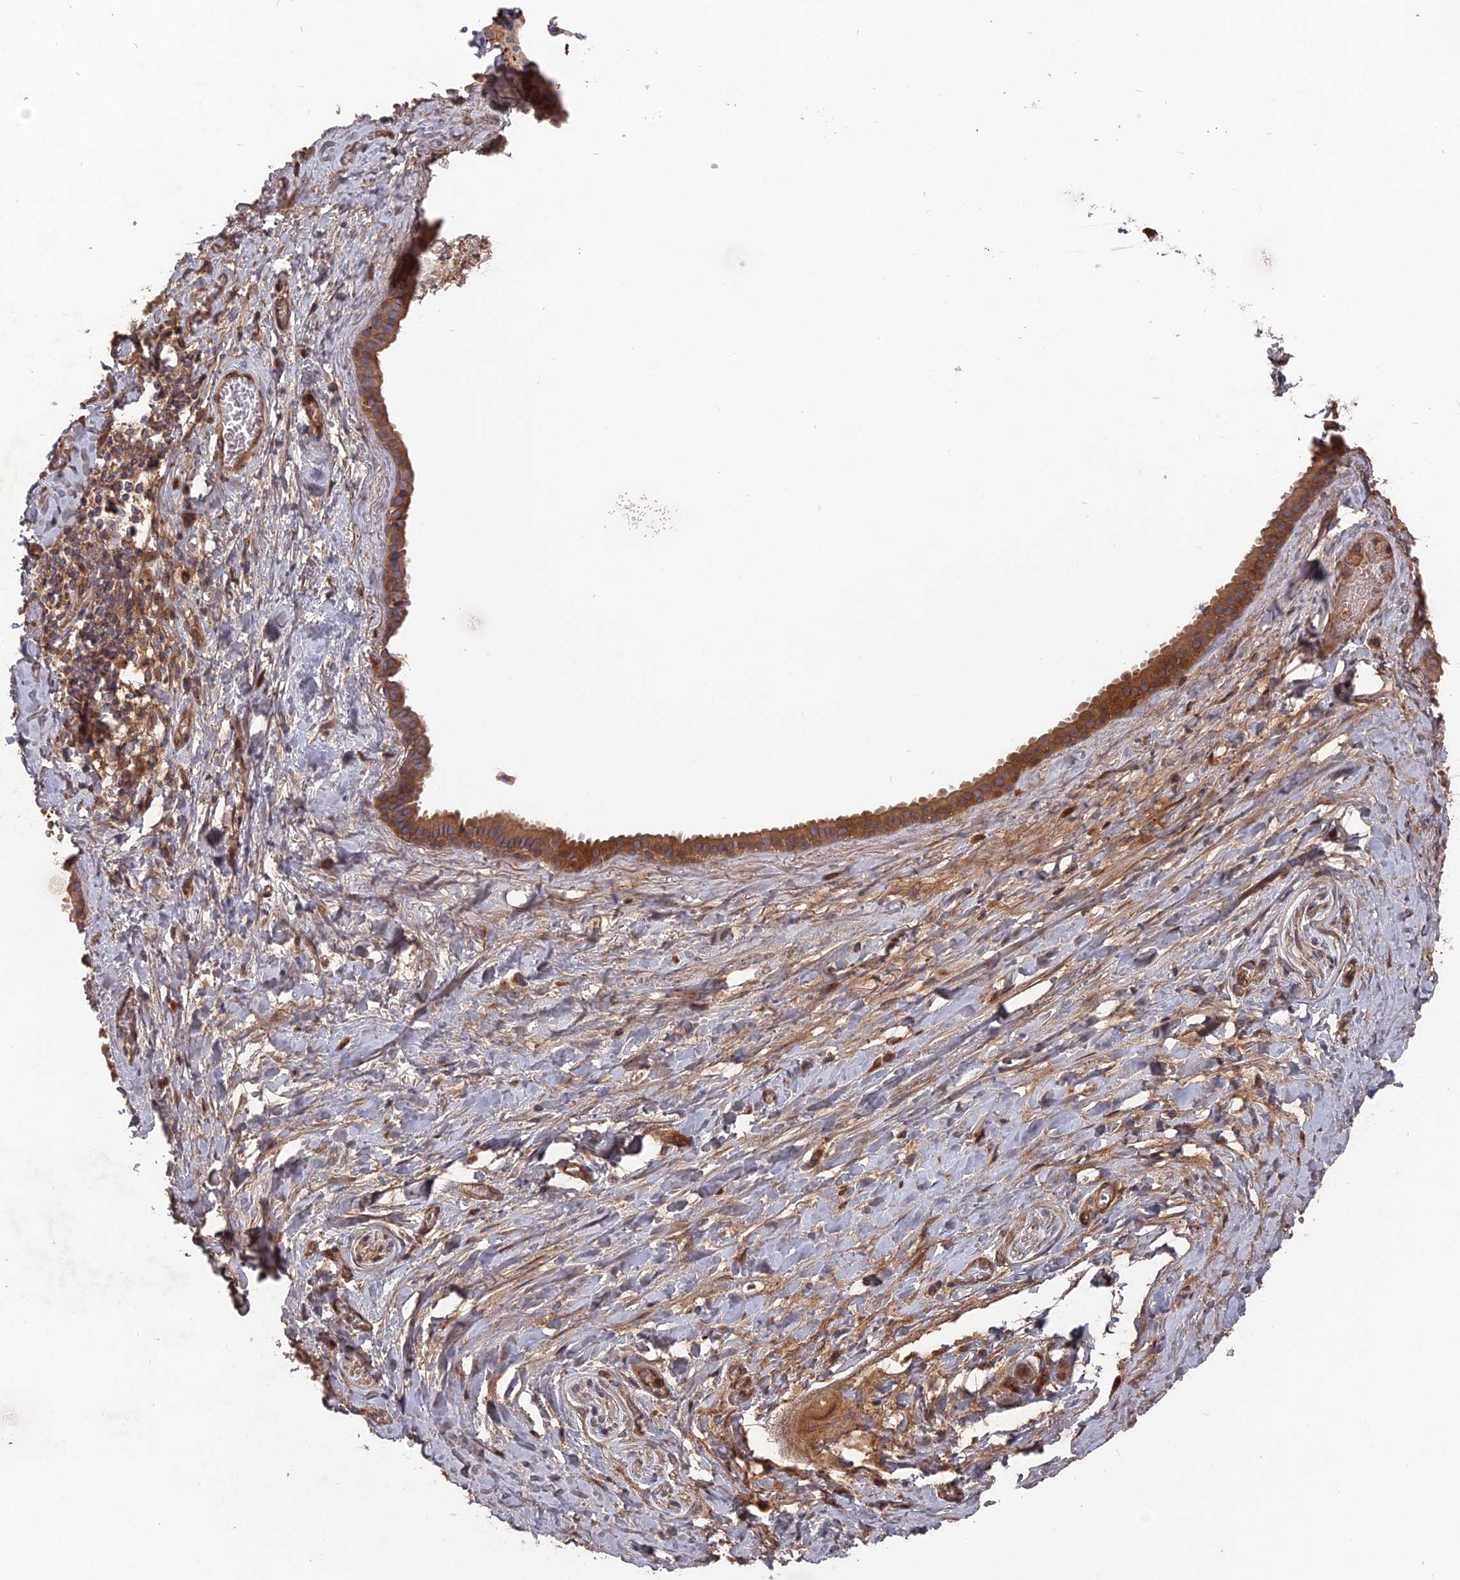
{"staining": {"intensity": "weak", "quantity": "25%-75%", "location": "cytoplasmic/membranous"}, "tissue": "adipose tissue", "cell_type": "Adipocytes", "image_type": "normal", "snomed": [{"axis": "morphology", "description": "Normal tissue, NOS"}, {"axis": "topography", "description": "Salivary gland"}, {"axis": "topography", "description": "Peripheral nerve tissue"}], "caption": "Weak cytoplasmic/membranous staining is seen in about 25%-75% of adipocytes in unremarkable adipose tissue. (Brightfield microscopy of DAB IHC at high magnification).", "gene": "DEF8", "patient": {"sex": "male", "age": 62}}